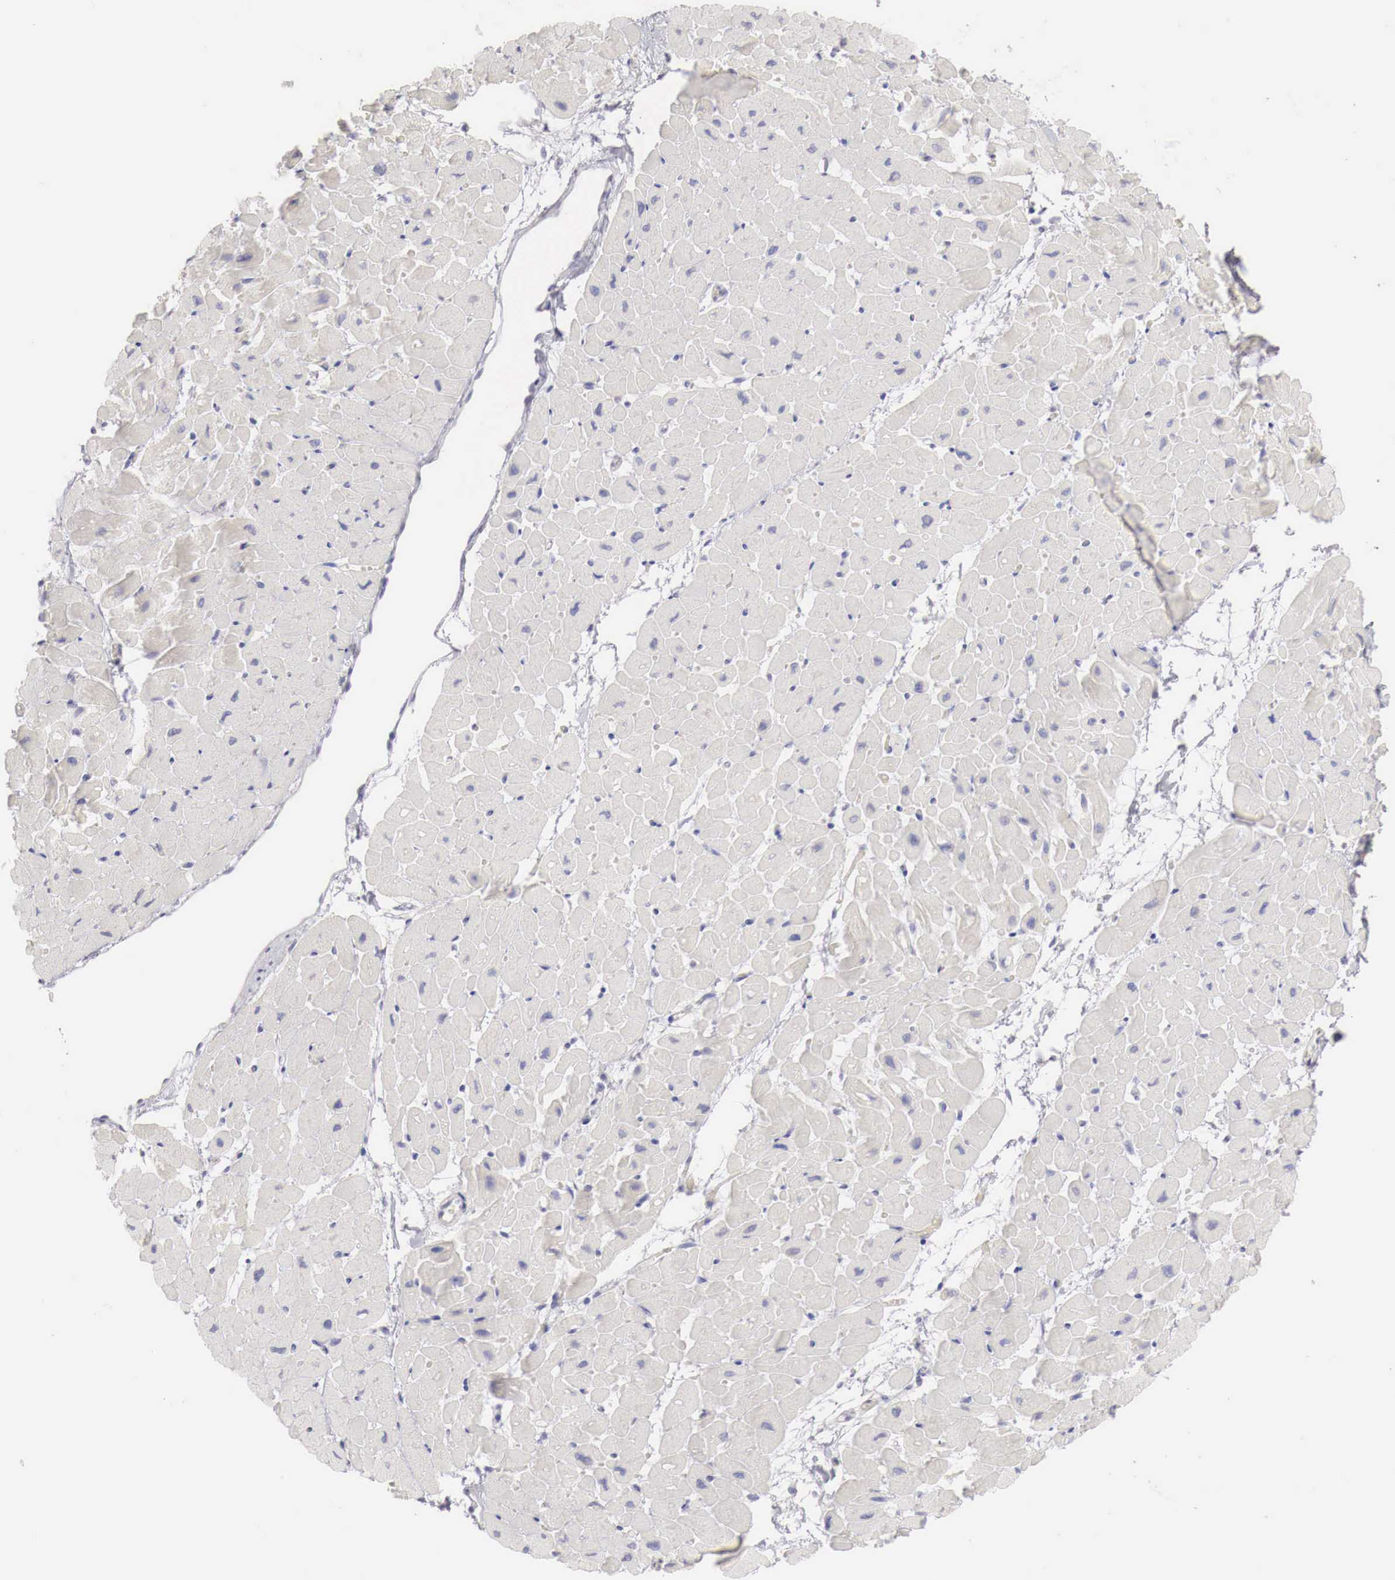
{"staining": {"intensity": "negative", "quantity": "none", "location": "none"}, "tissue": "heart muscle", "cell_type": "Cardiomyocytes", "image_type": "normal", "snomed": [{"axis": "morphology", "description": "Normal tissue, NOS"}, {"axis": "topography", "description": "Heart"}], "caption": "The micrograph demonstrates no significant positivity in cardiomyocytes of heart muscle. (Stains: DAB immunohistochemistry (IHC) with hematoxylin counter stain, Microscopy: brightfield microscopy at high magnification).", "gene": "NSDHL", "patient": {"sex": "male", "age": 45}}